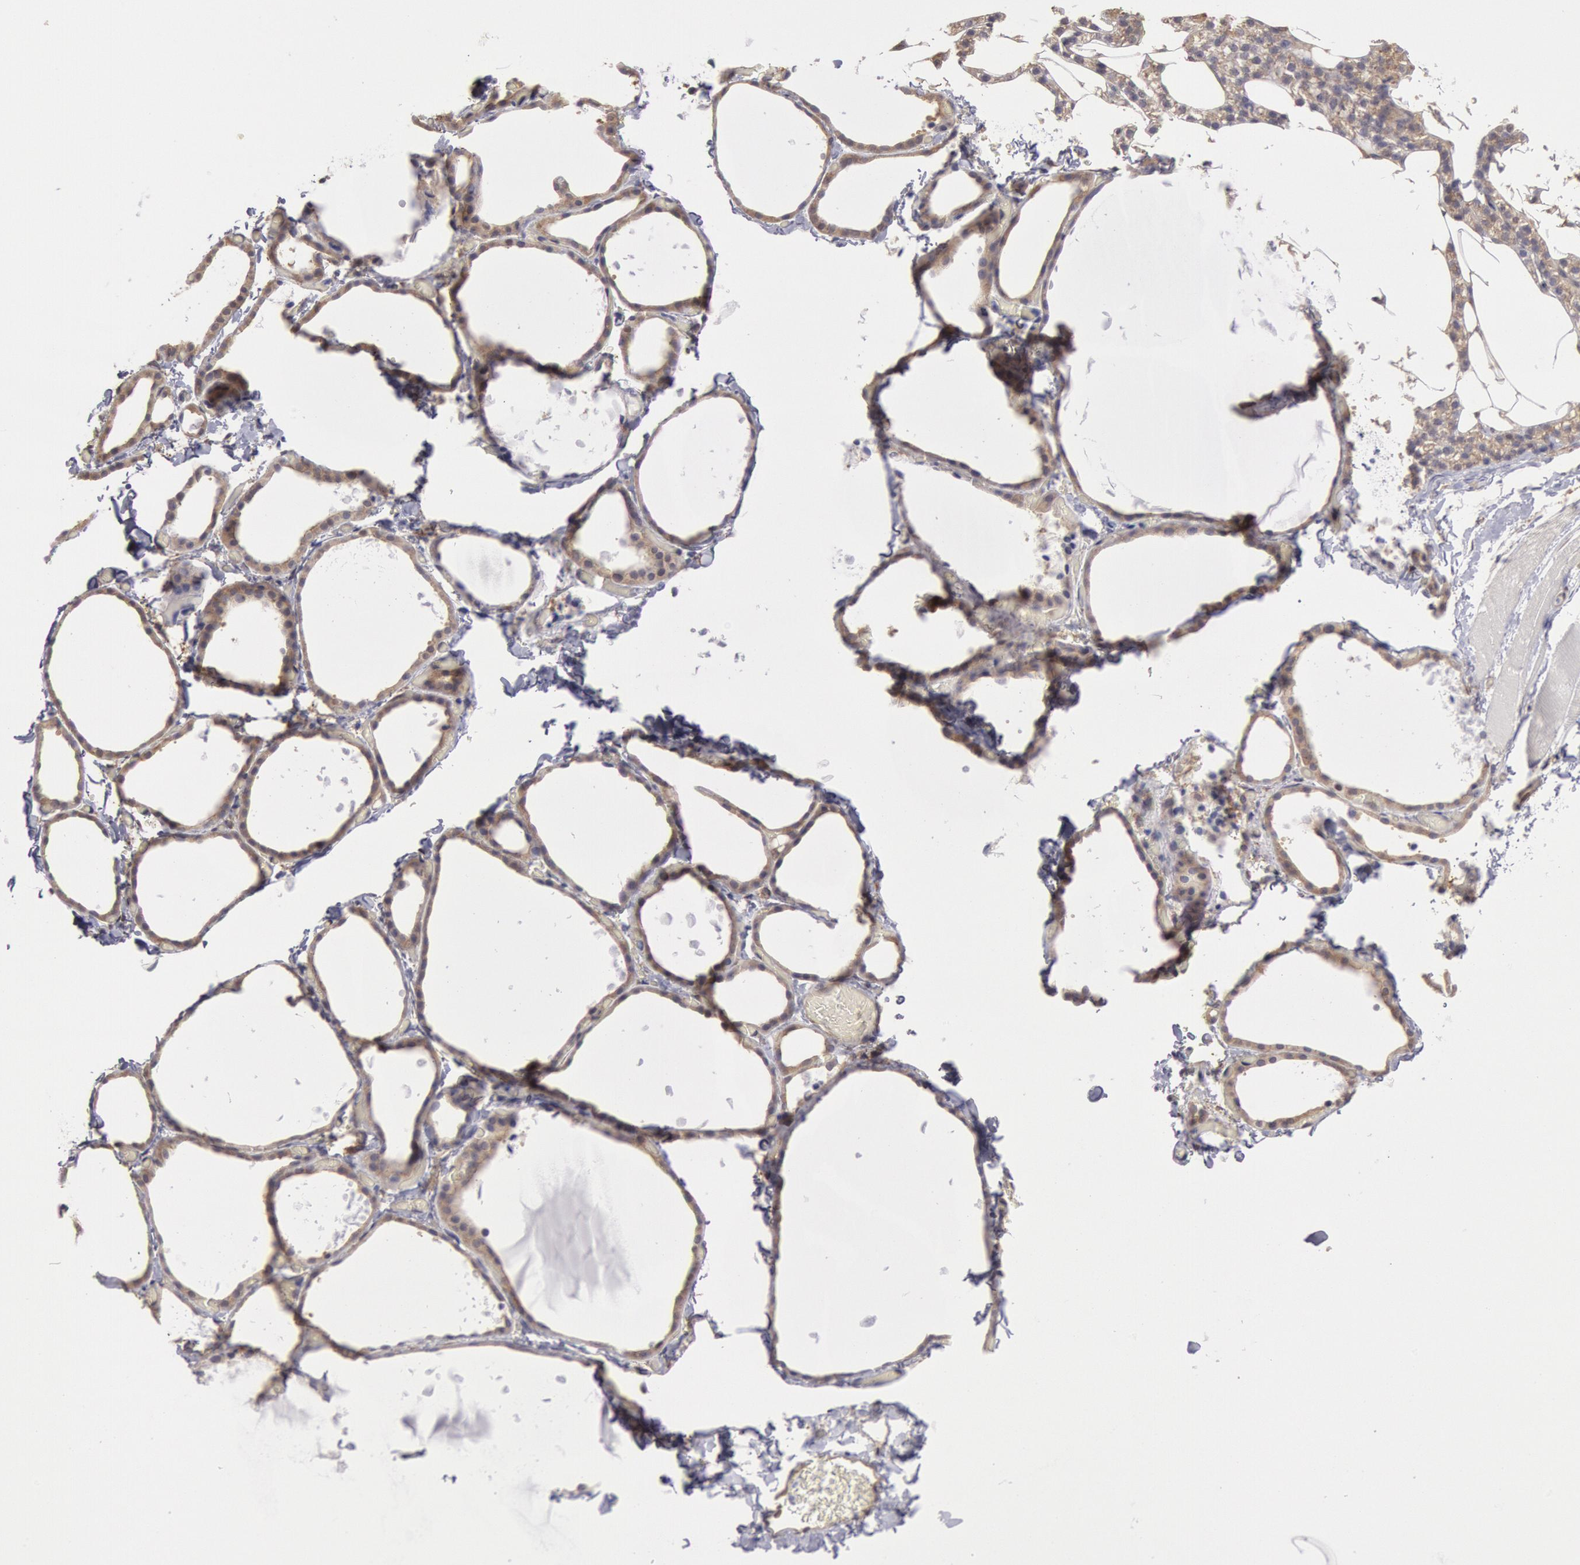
{"staining": {"intensity": "negative", "quantity": "none", "location": "none"}, "tissue": "thyroid gland", "cell_type": "Glandular cells", "image_type": "normal", "snomed": [{"axis": "morphology", "description": "Normal tissue, NOS"}, {"axis": "topography", "description": "Thyroid gland"}], "caption": "Immunohistochemistry of unremarkable human thyroid gland shows no expression in glandular cells. (DAB (3,3'-diaminobenzidine) immunohistochemistry, high magnification).", "gene": "CCDC50", "patient": {"sex": "female", "age": 22}}